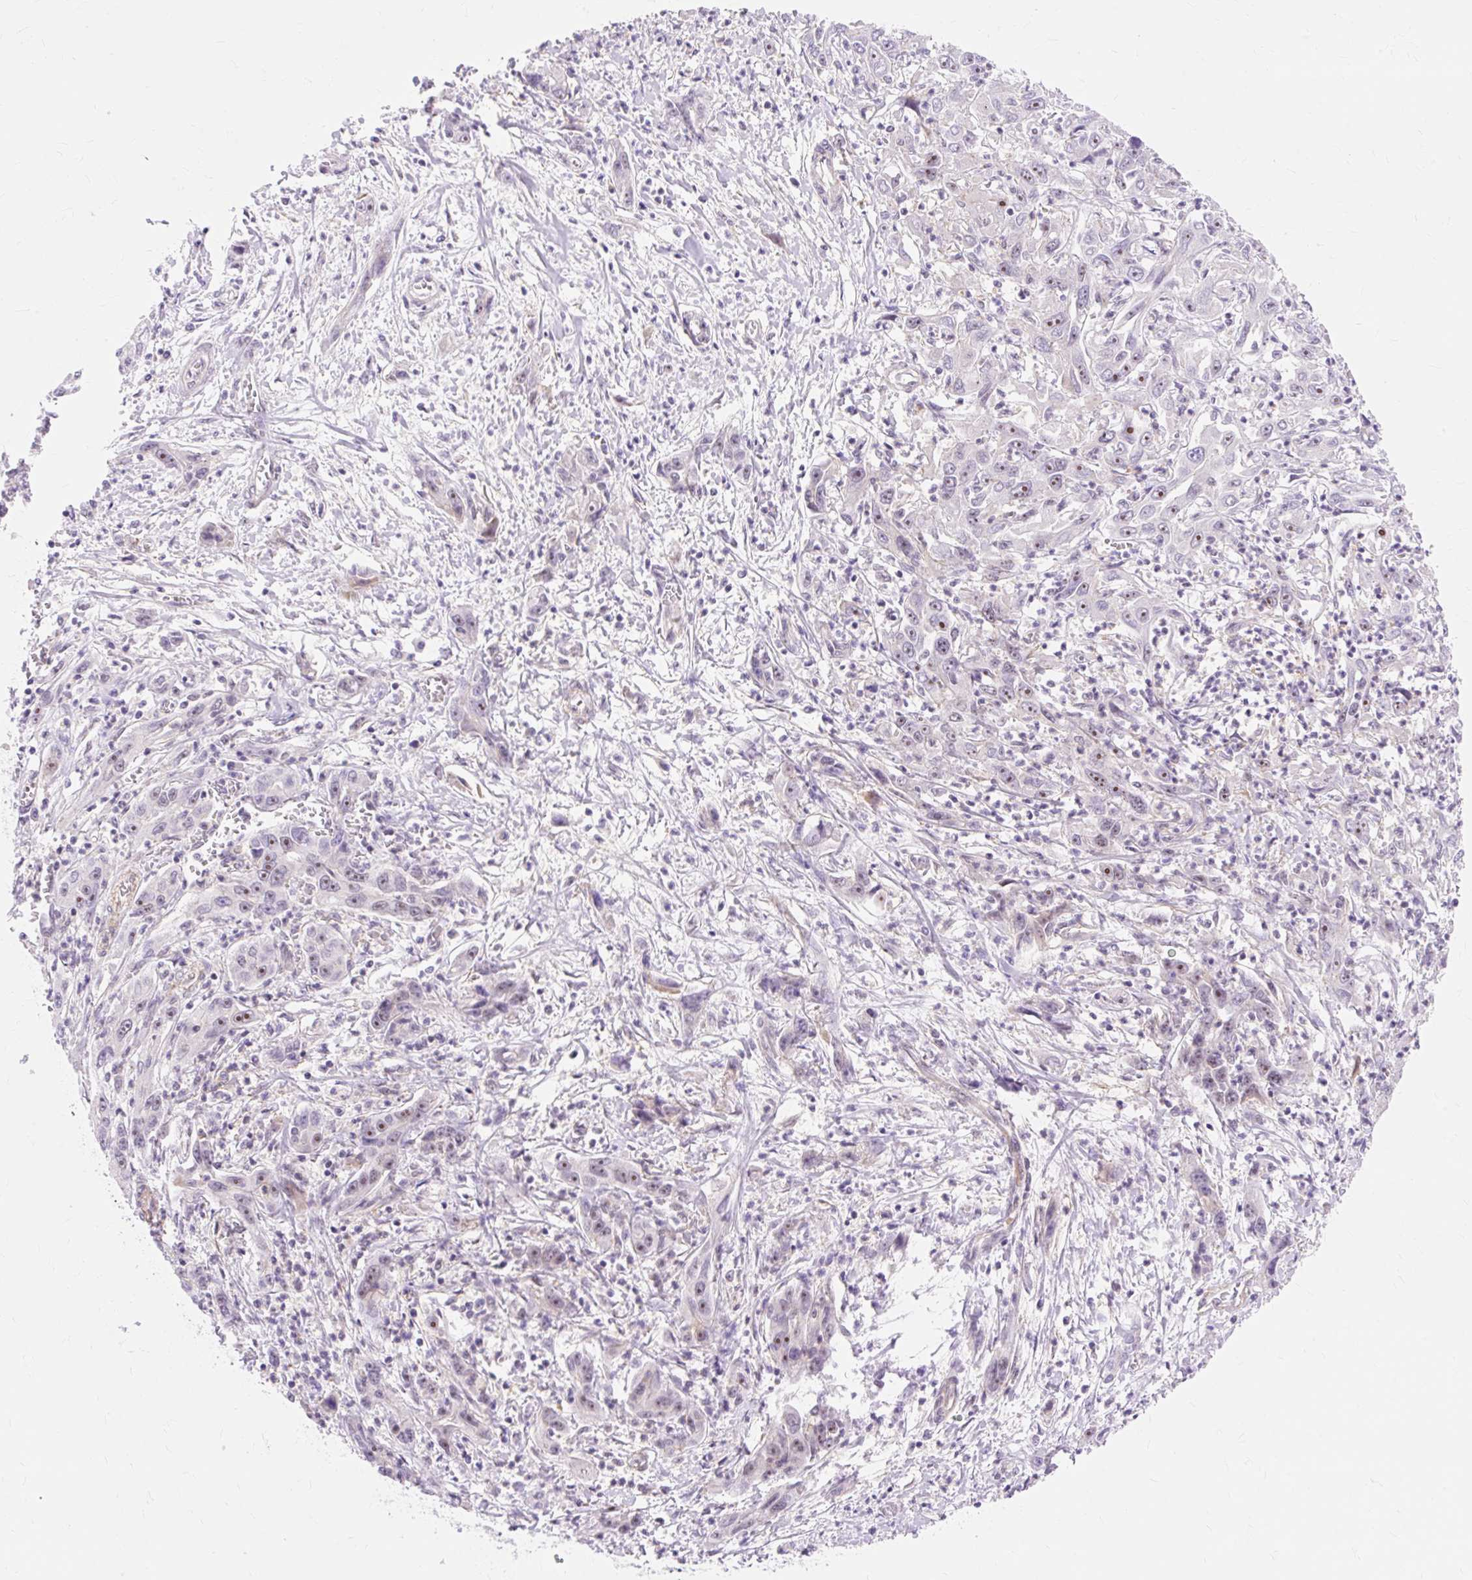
{"staining": {"intensity": "moderate", "quantity": "25%-75%", "location": "nuclear"}, "tissue": "liver cancer", "cell_type": "Tumor cells", "image_type": "cancer", "snomed": [{"axis": "morphology", "description": "Carcinoma, Hepatocellular, NOS"}, {"axis": "topography", "description": "Liver"}], "caption": "DAB immunohistochemical staining of human liver hepatocellular carcinoma reveals moderate nuclear protein positivity in about 25%-75% of tumor cells.", "gene": "OBP2A", "patient": {"sex": "male", "age": 63}}